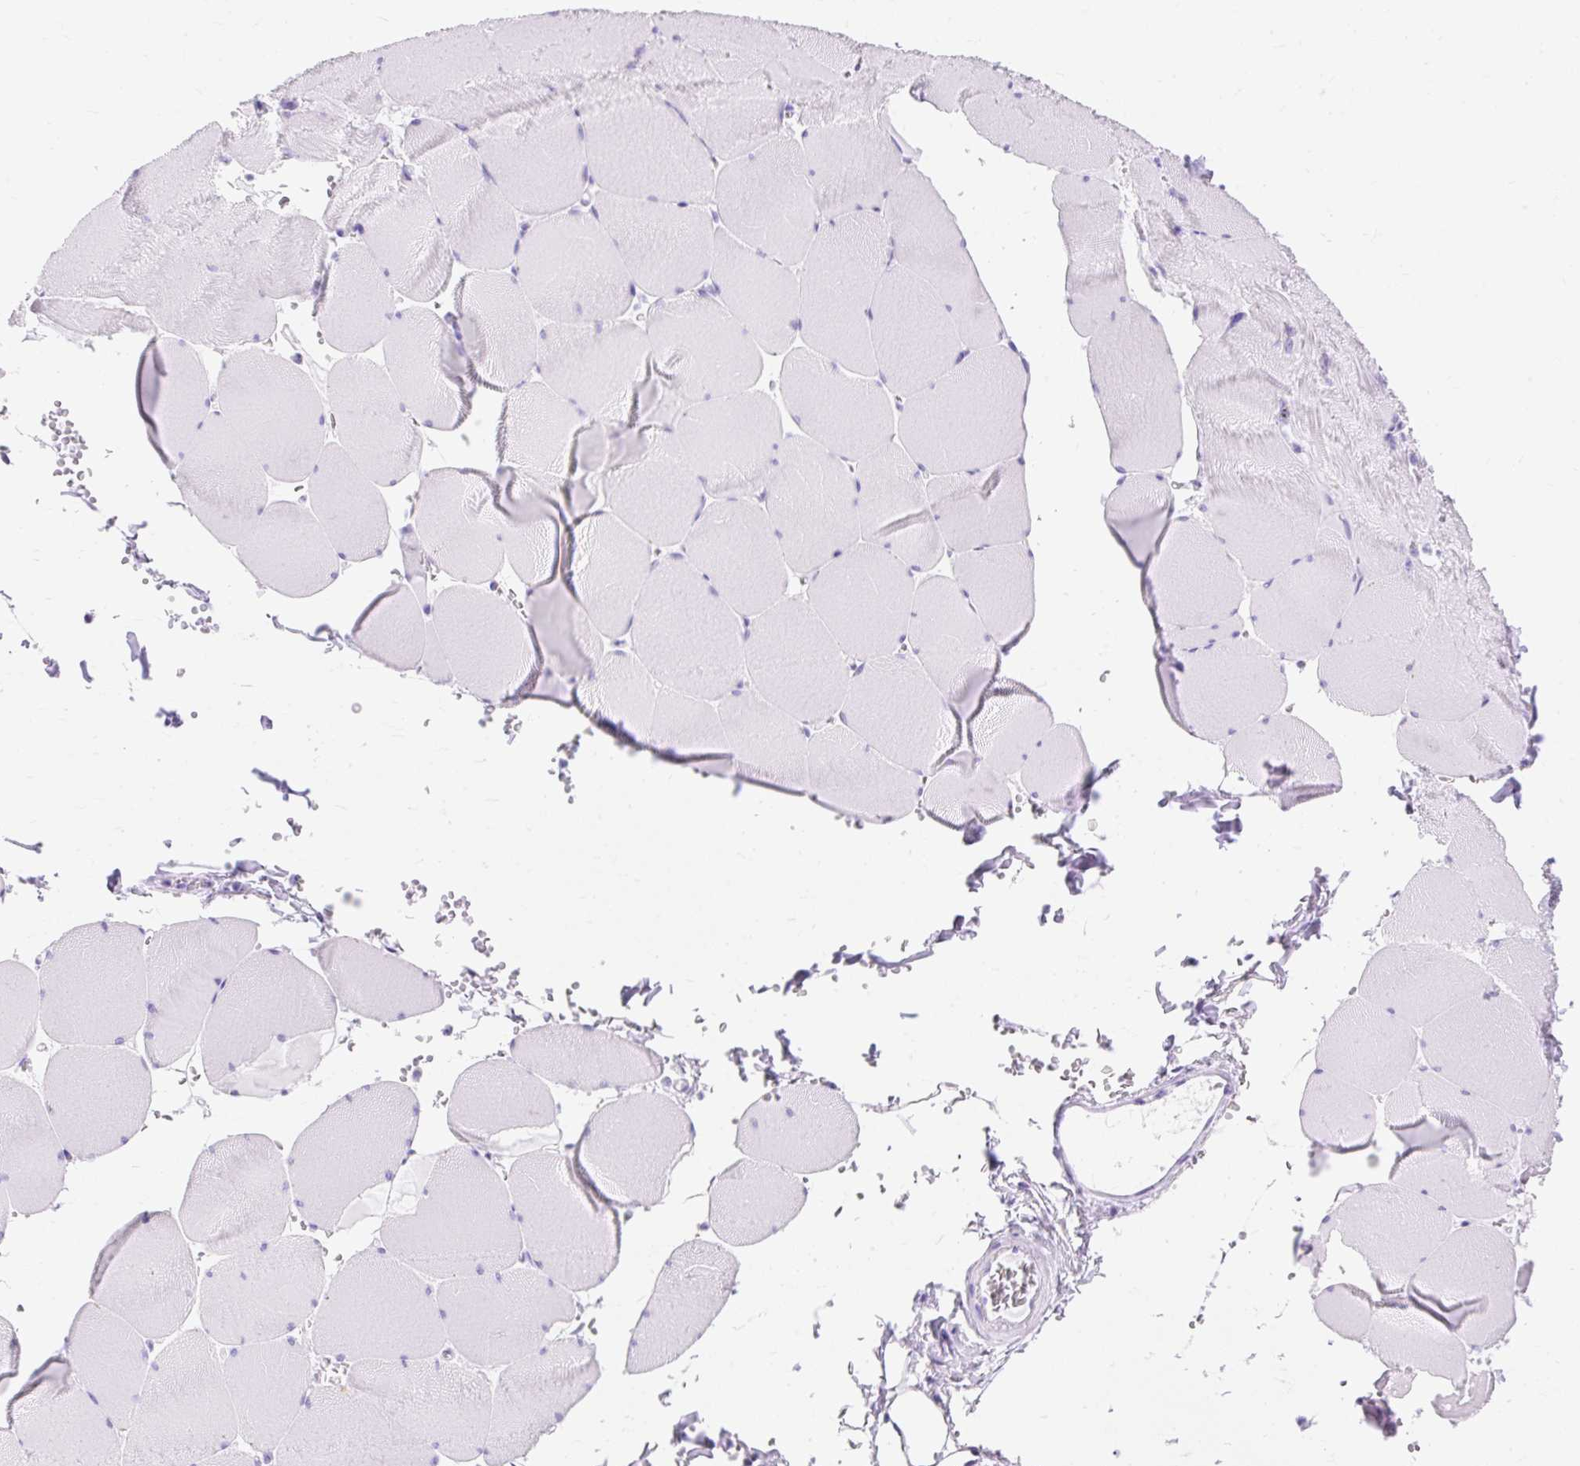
{"staining": {"intensity": "negative", "quantity": "none", "location": "none"}, "tissue": "skeletal muscle", "cell_type": "Myocytes", "image_type": "normal", "snomed": [{"axis": "morphology", "description": "Normal tissue, NOS"}, {"axis": "topography", "description": "Skeletal muscle"}, {"axis": "topography", "description": "Head-Neck"}], "caption": "The immunohistochemistry (IHC) image has no significant staining in myocytes of skeletal muscle. Brightfield microscopy of IHC stained with DAB (brown) and hematoxylin (blue), captured at high magnification.", "gene": "MBP", "patient": {"sex": "male", "age": 66}}